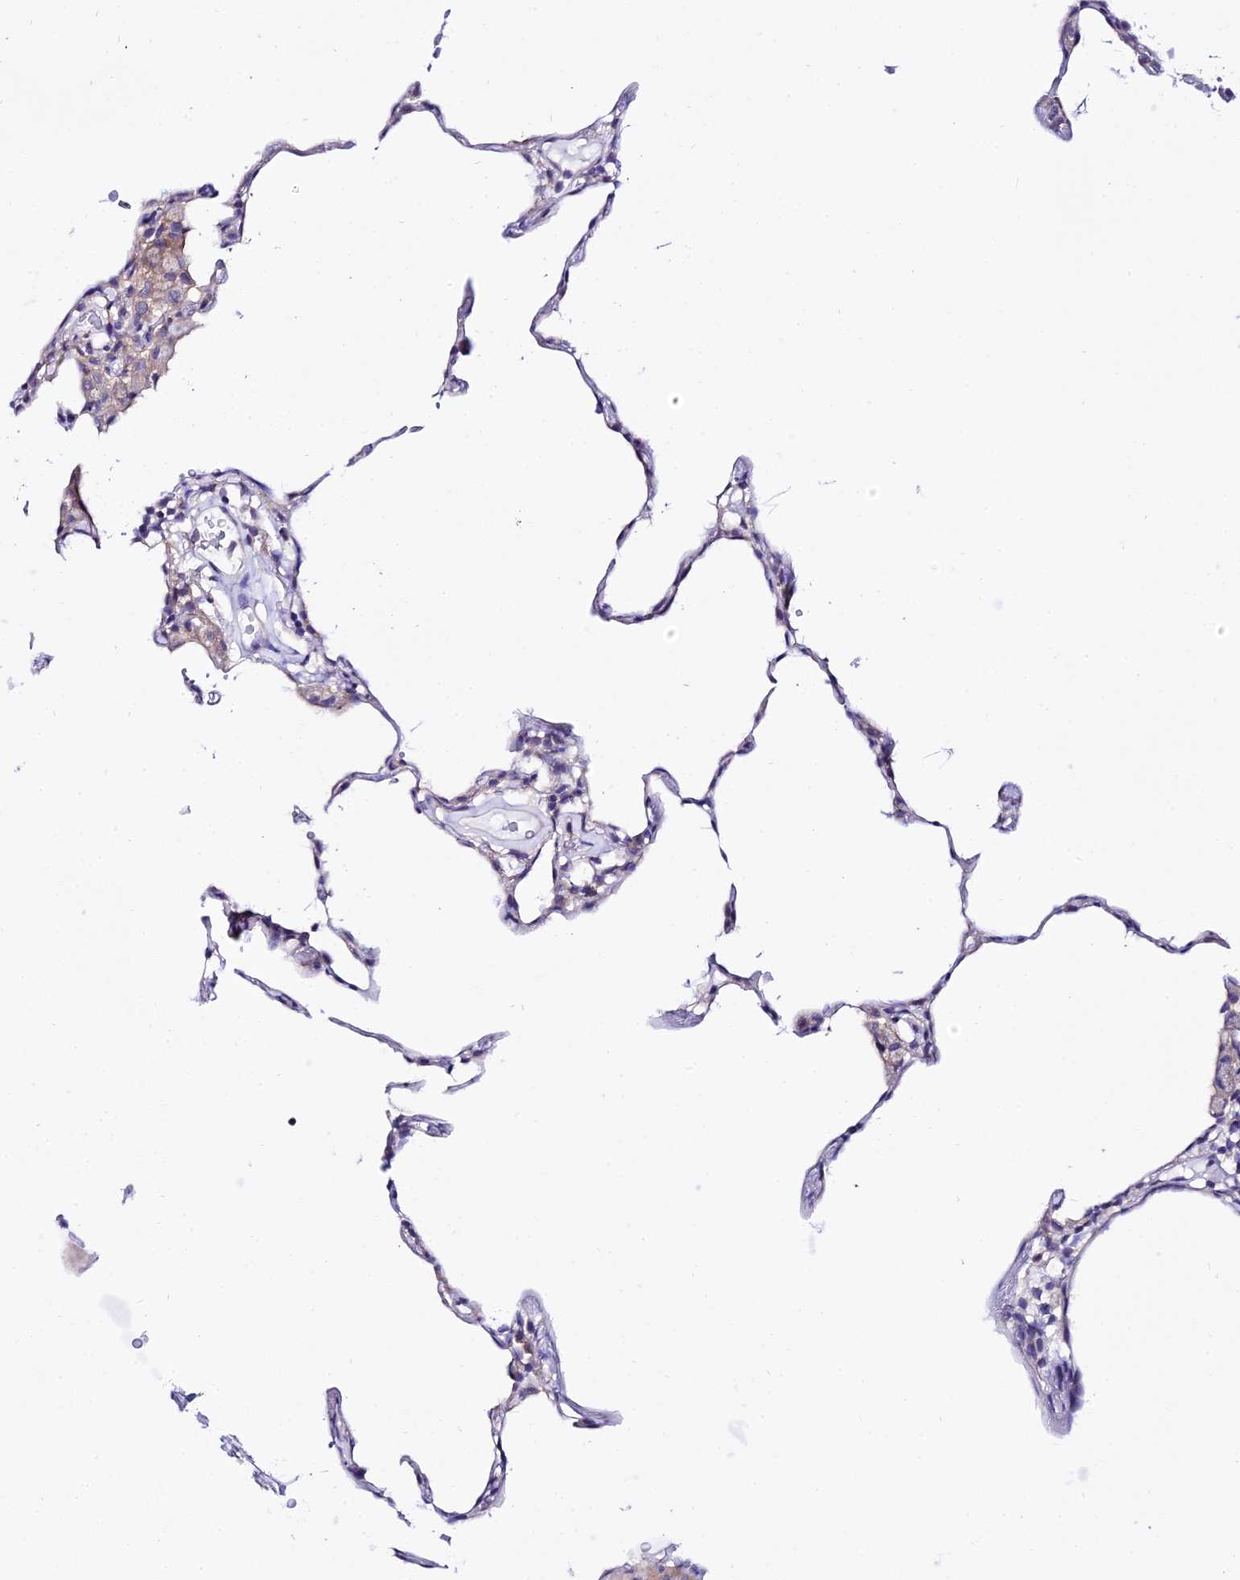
{"staining": {"intensity": "negative", "quantity": "none", "location": "none"}, "tissue": "lung", "cell_type": "Alveolar cells", "image_type": "normal", "snomed": [{"axis": "morphology", "description": "Normal tissue, NOS"}, {"axis": "topography", "description": "Lung"}], "caption": "This photomicrograph is of unremarkable lung stained with immunohistochemistry (IHC) to label a protein in brown with the nuclei are counter-stained blue. There is no expression in alveolar cells. (Brightfield microscopy of DAB (3,3'-diaminobenzidine) IHC at high magnification).", "gene": "ATG16L2", "patient": {"sex": "female", "age": 57}}